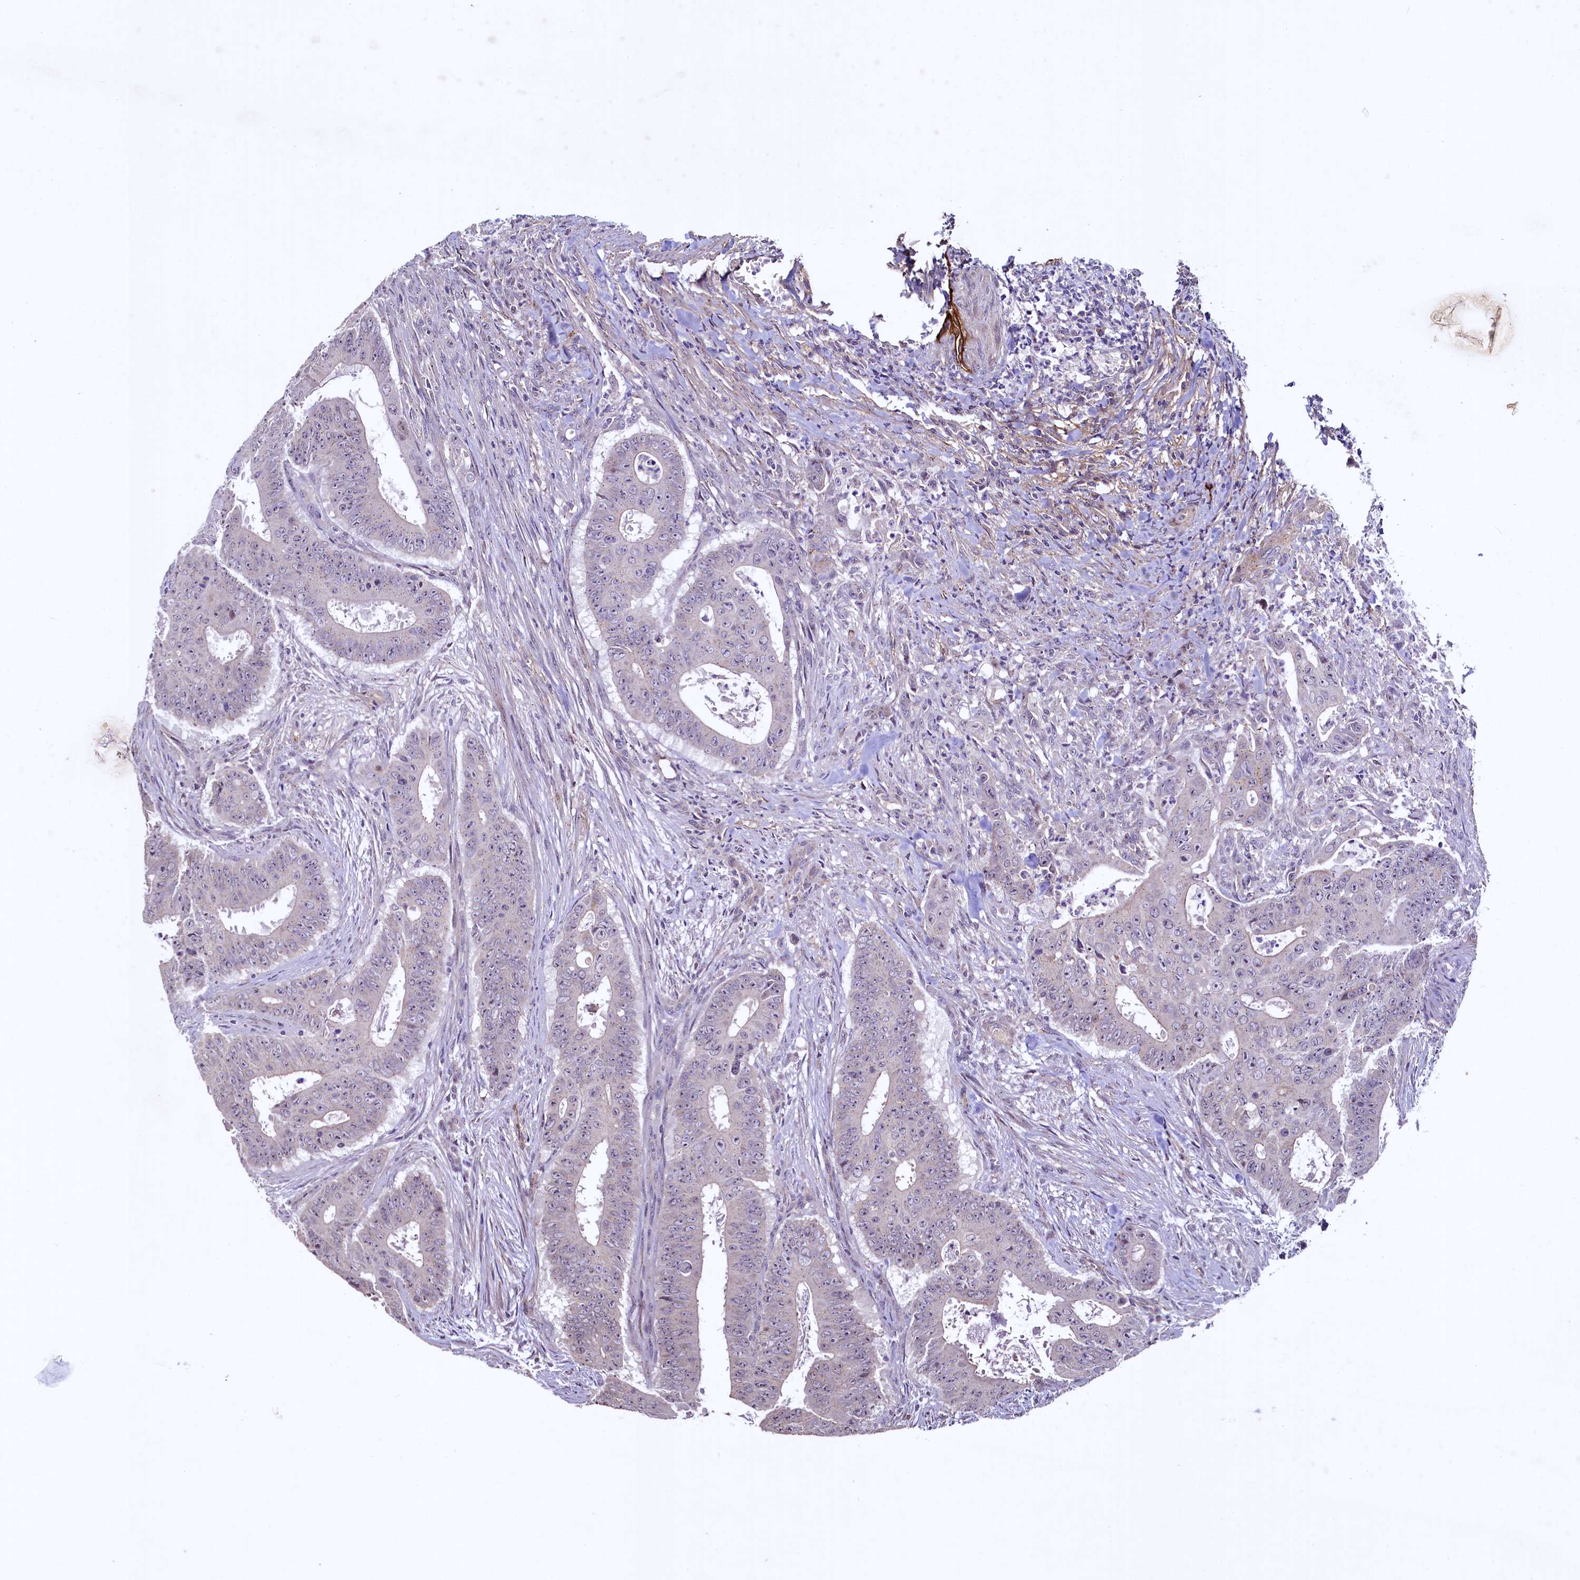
{"staining": {"intensity": "negative", "quantity": "none", "location": "none"}, "tissue": "colorectal cancer", "cell_type": "Tumor cells", "image_type": "cancer", "snomed": [{"axis": "morphology", "description": "Adenocarcinoma, NOS"}, {"axis": "topography", "description": "Rectum"}], "caption": "Tumor cells are negative for brown protein staining in colorectal cancer.", "gene": "PALM", "patient": {"sex": "female", "age": 75}}